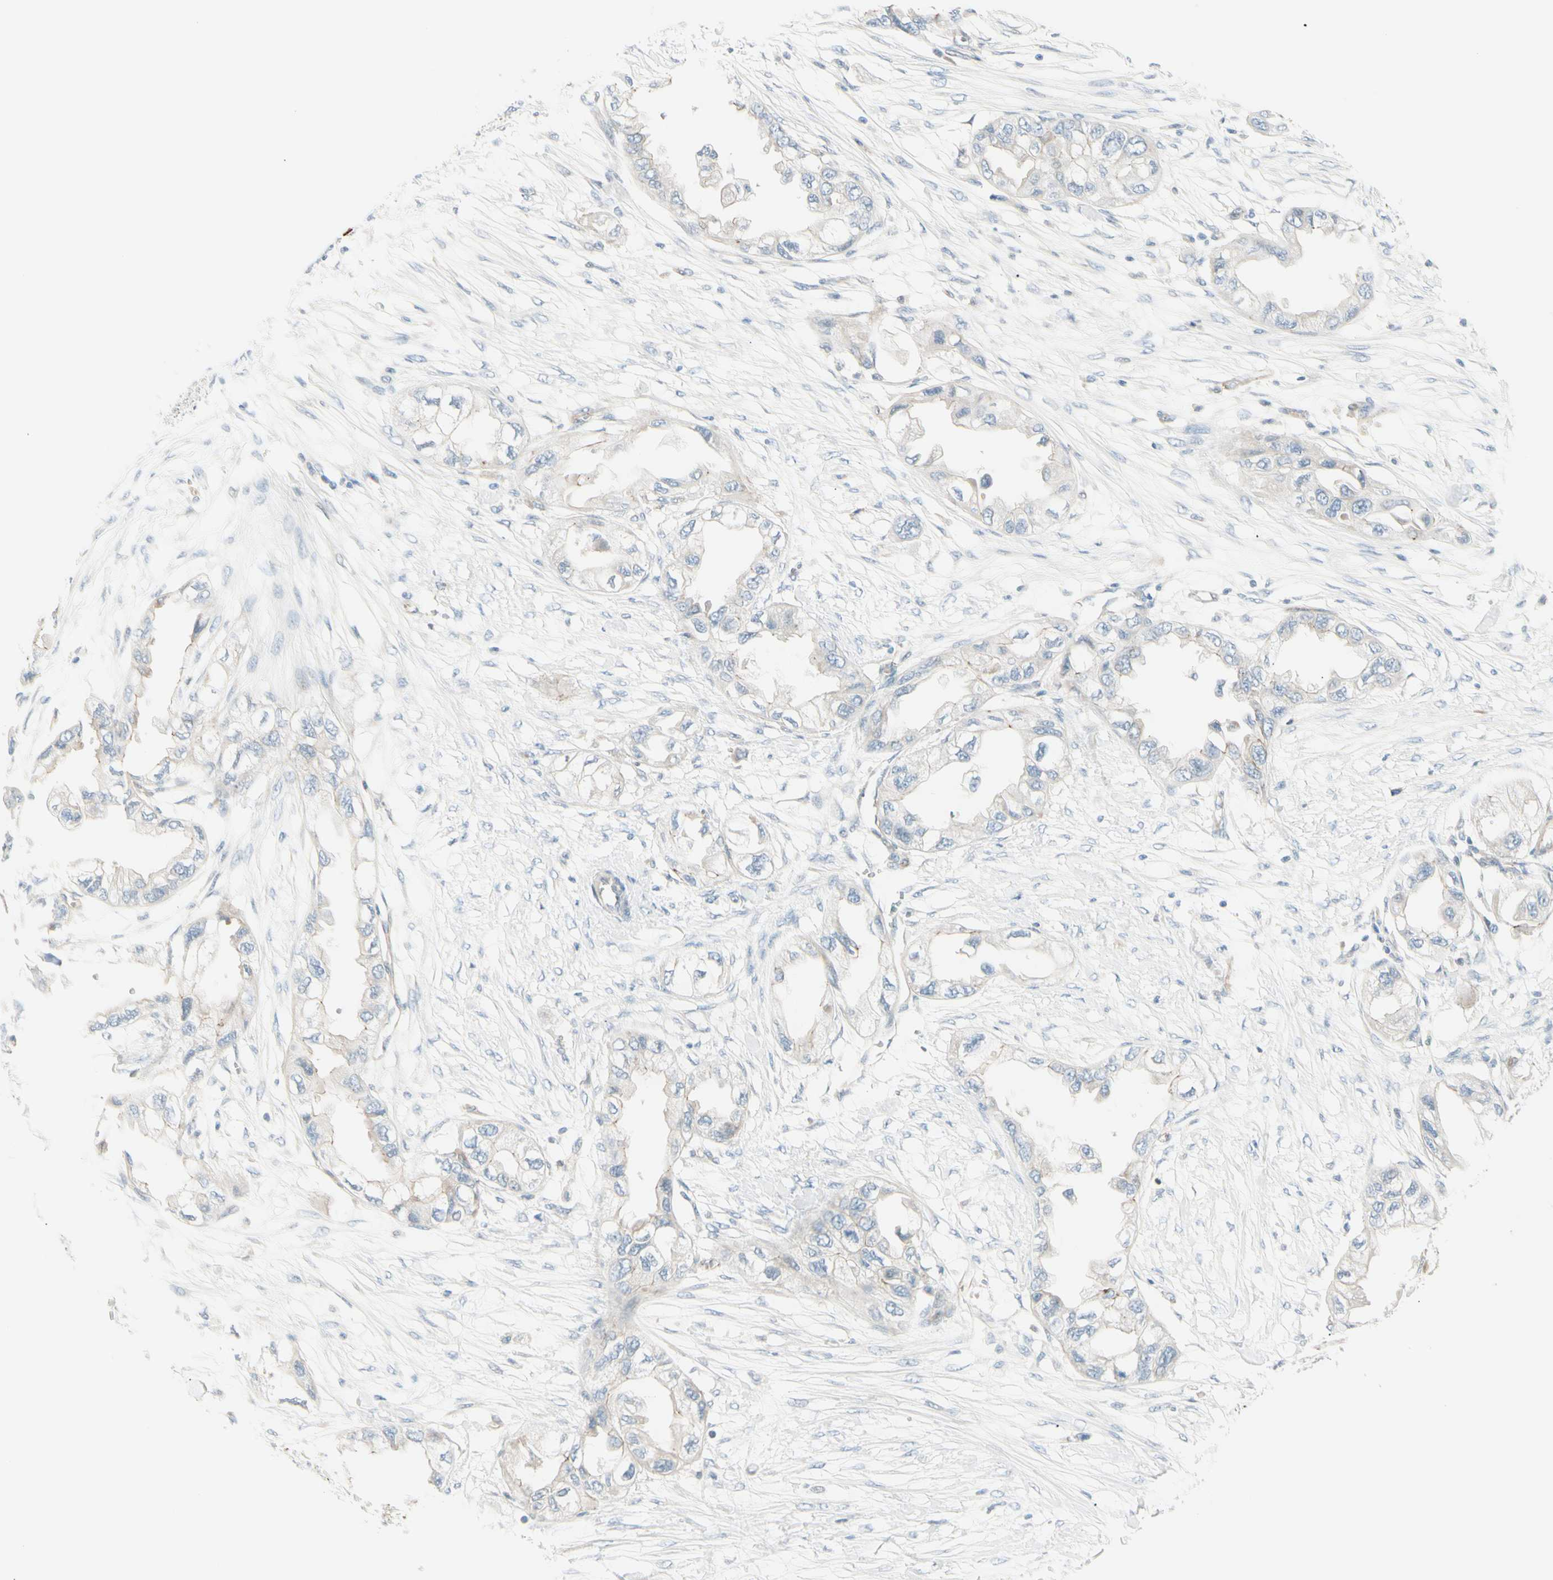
{"staining": {"intensity": "negative", "quantity": "none", "location": "none"}, "tissue": "endometrial cancer", "cell_type": "Tumor cells", "image_type": "cancer", "snomed": [{"axis": "morphology", "description": "Adenocarcinoma, NOS"}, {"axis": "topography", "description": "Endometrium"}], "caption": "Adenocarcinoma (endometrial) was stained to show a protein in brown. There is no significant expression in tumor cells.", "gene": "TJP1", "patient": {"sex": "female", "age": 67}}